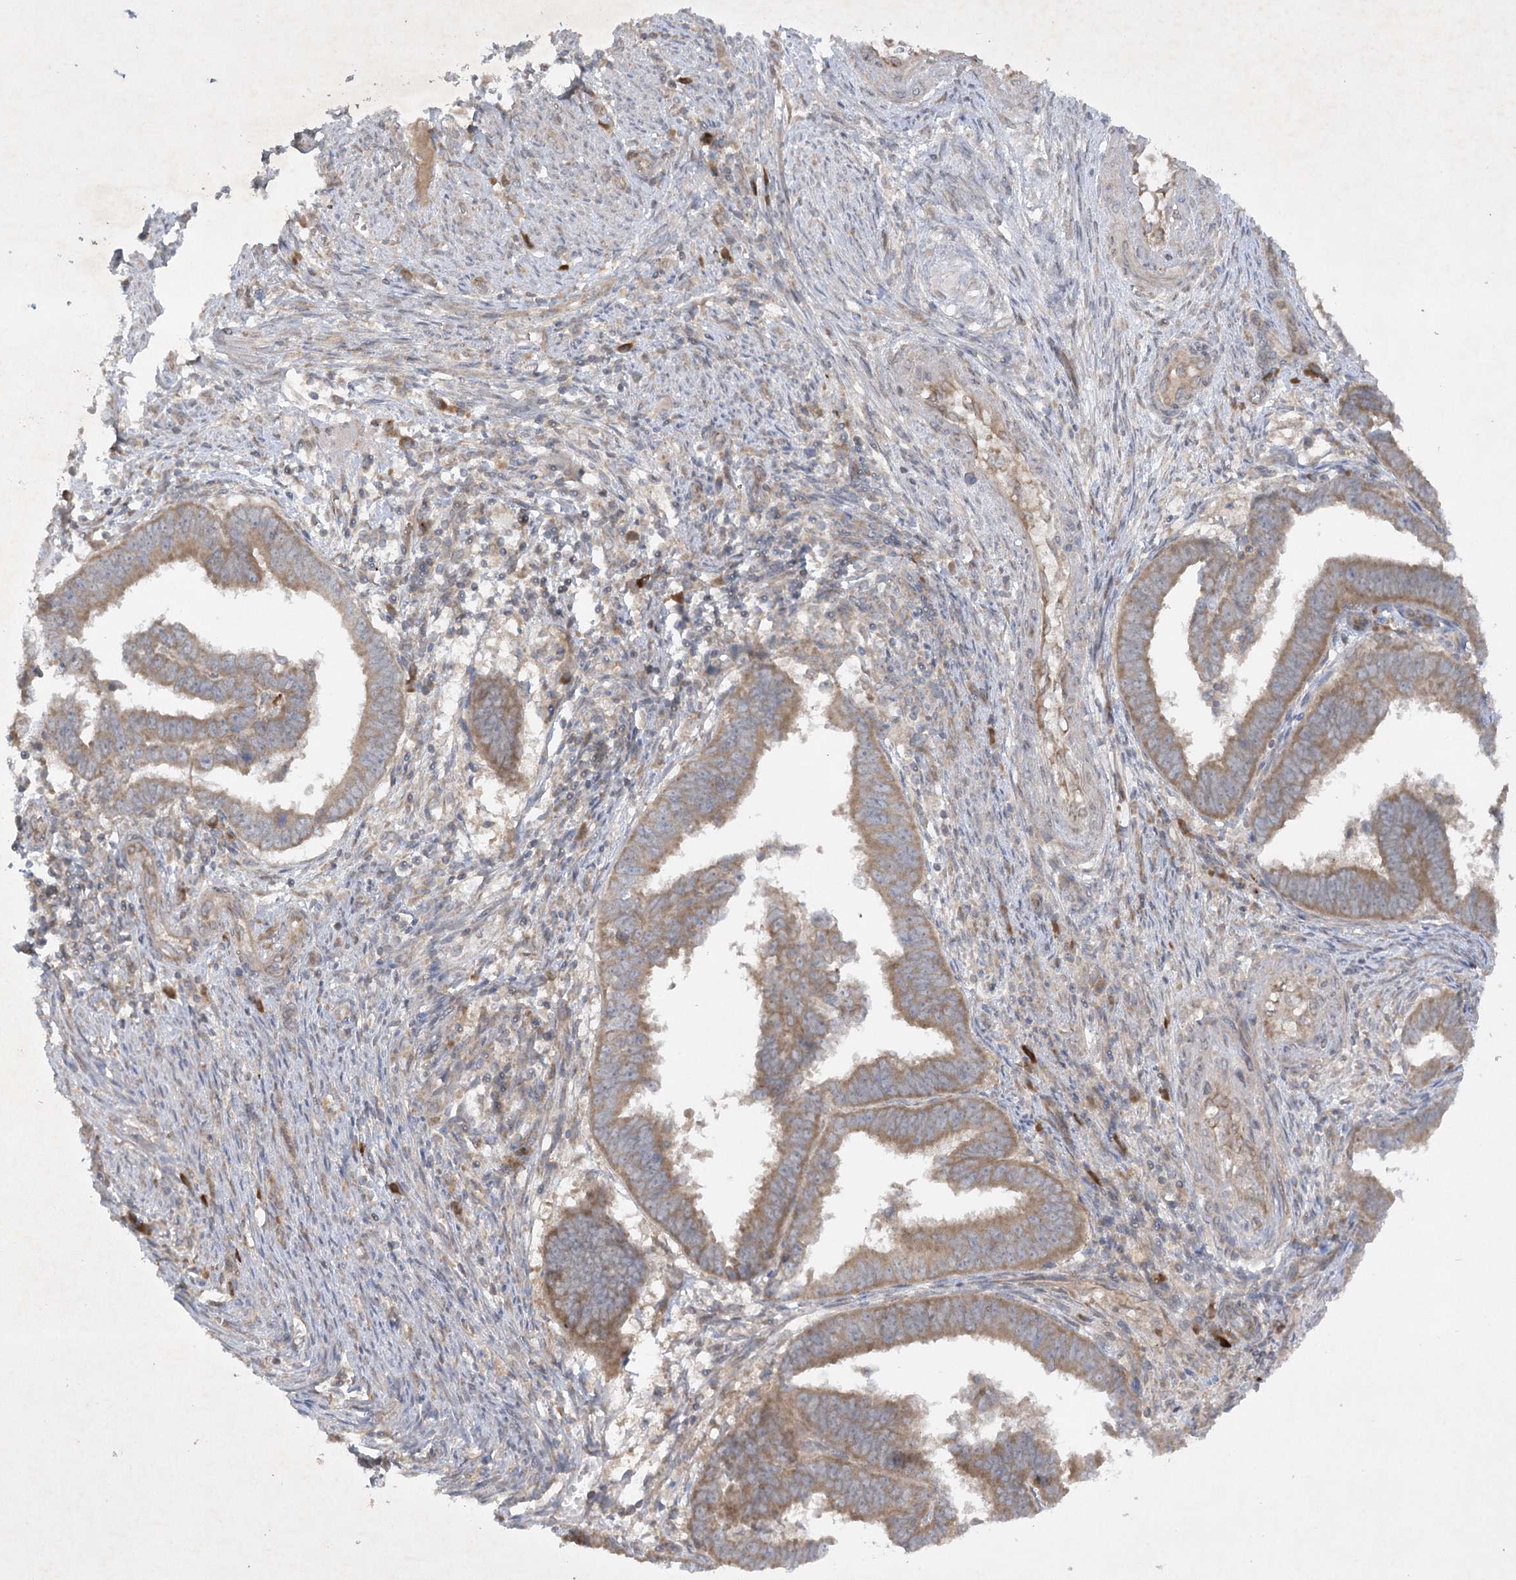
{"staining": {"intensity": "moderate", "quantity": ">75%", "location": "cytoplasmic/membranous"}, "tissue": "endometrial cancer", "cell_type": "Tumor cells", "image_type": "cancer", "snomed": [{"axis": "morphology", "description": "Adenocarcinoma, NOS"}, {"axis": "topography", "description": "Endometrium"}], "caption": "This is a micrograph of immunohistochemistry staining of endometrial adenocarcinoma, which shows moderate staining in the cytoplasmic/membranous of tumor cells.", "gene": "TRAF3IP1", "patient": {"sex": "female", "age": 75}}